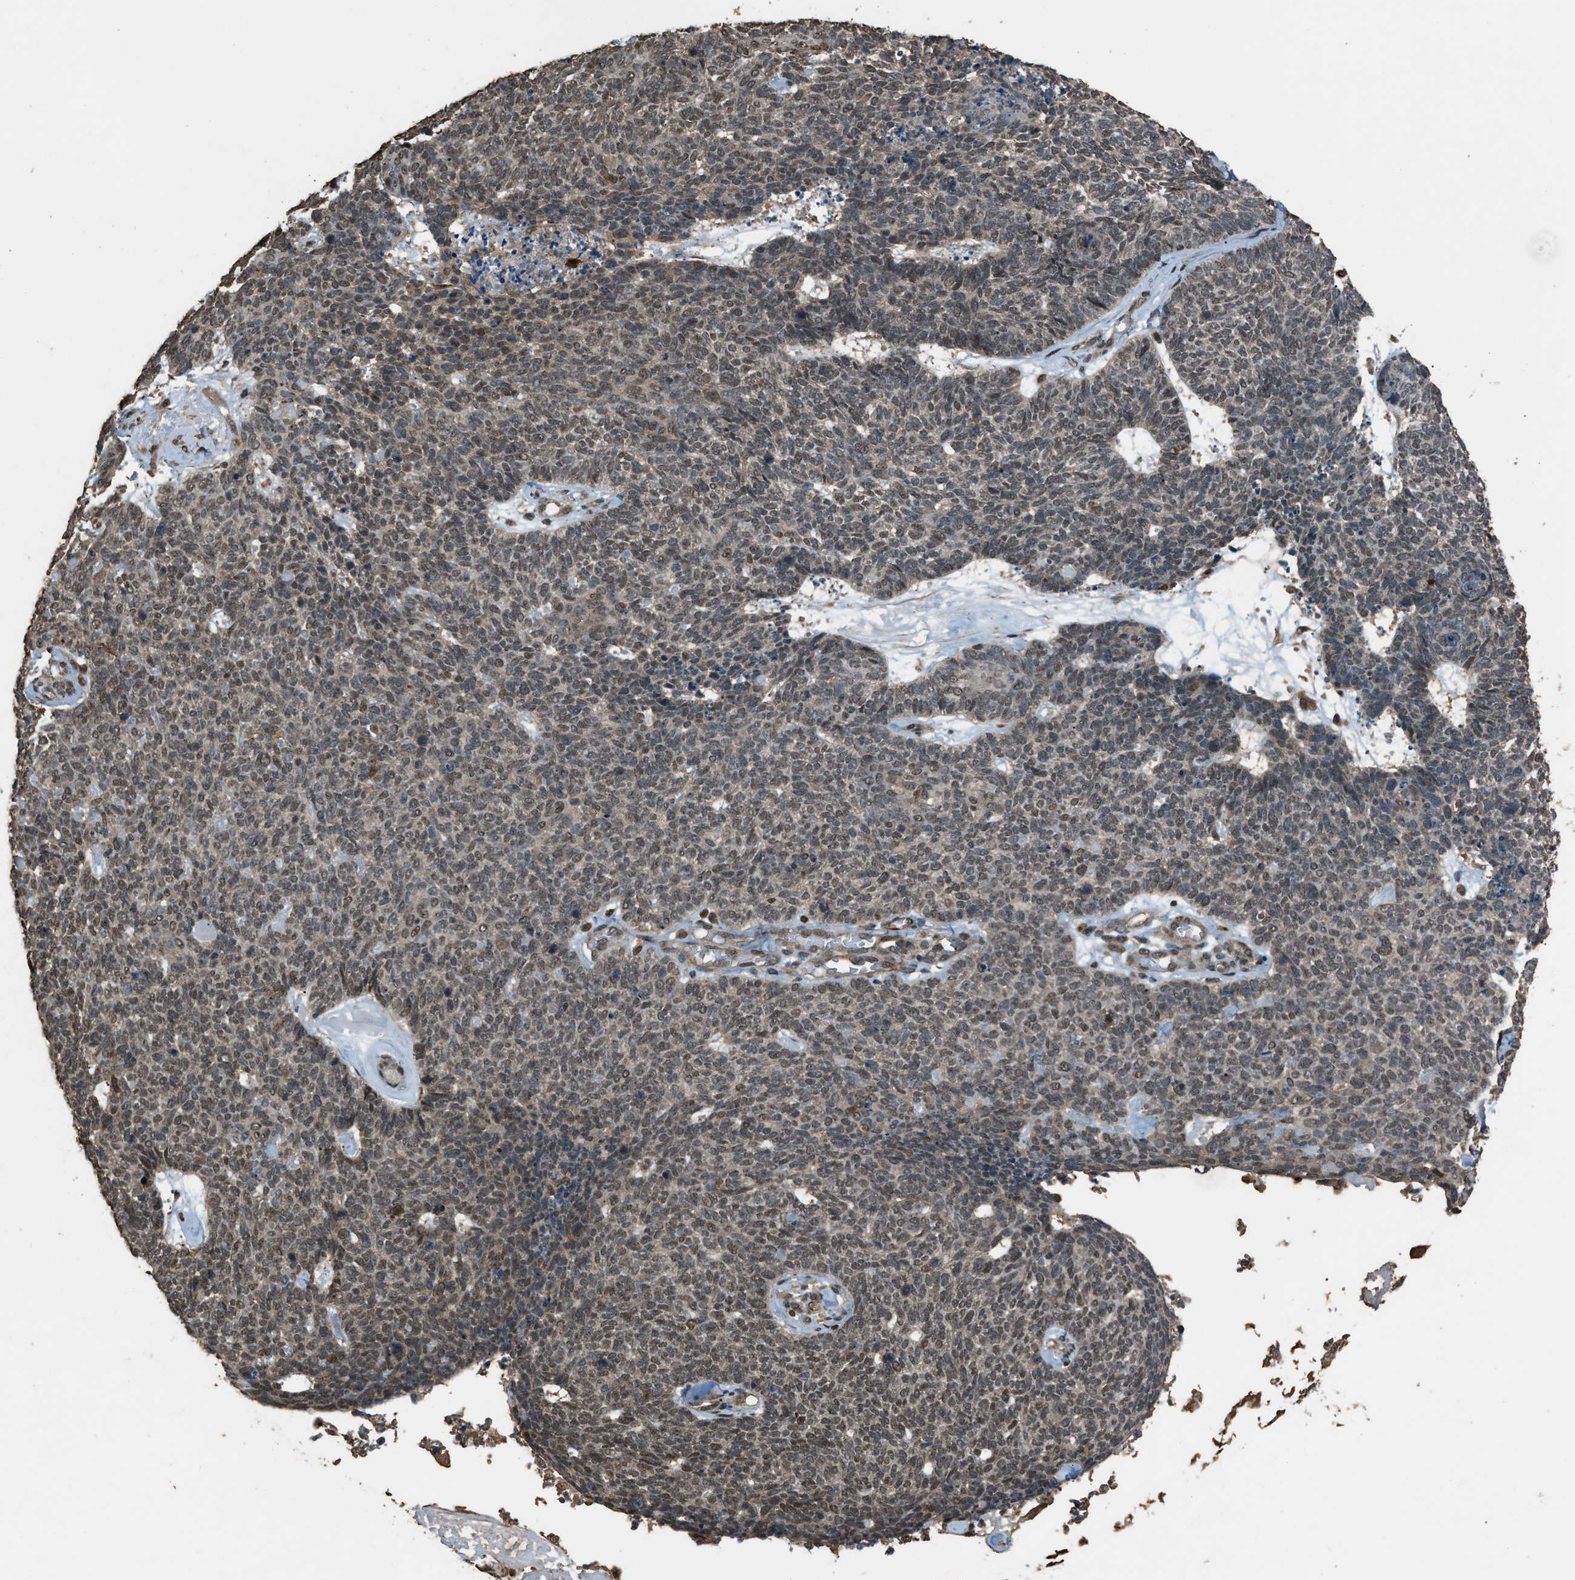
{"staining": {"intensity": "weak", "quantity": ">75%", "location": "nuclear"}, "tissue": "skin cancer", "cell_type": "Tumor cells", "image_type": "cancer", "snomed": [{"axis": "morphology", "description": "Basal cell carcinoma"}, {"axis": "topography", "description": "Skin"}], "caption": "This is a photomicrograph of immunohistochemistry staining of skin basal cell carcinoma, which shows weak staining in the nuclear of tumor cells.", "gene": "SERTAD2", "patient": {"sex": "female", "age": 84}}